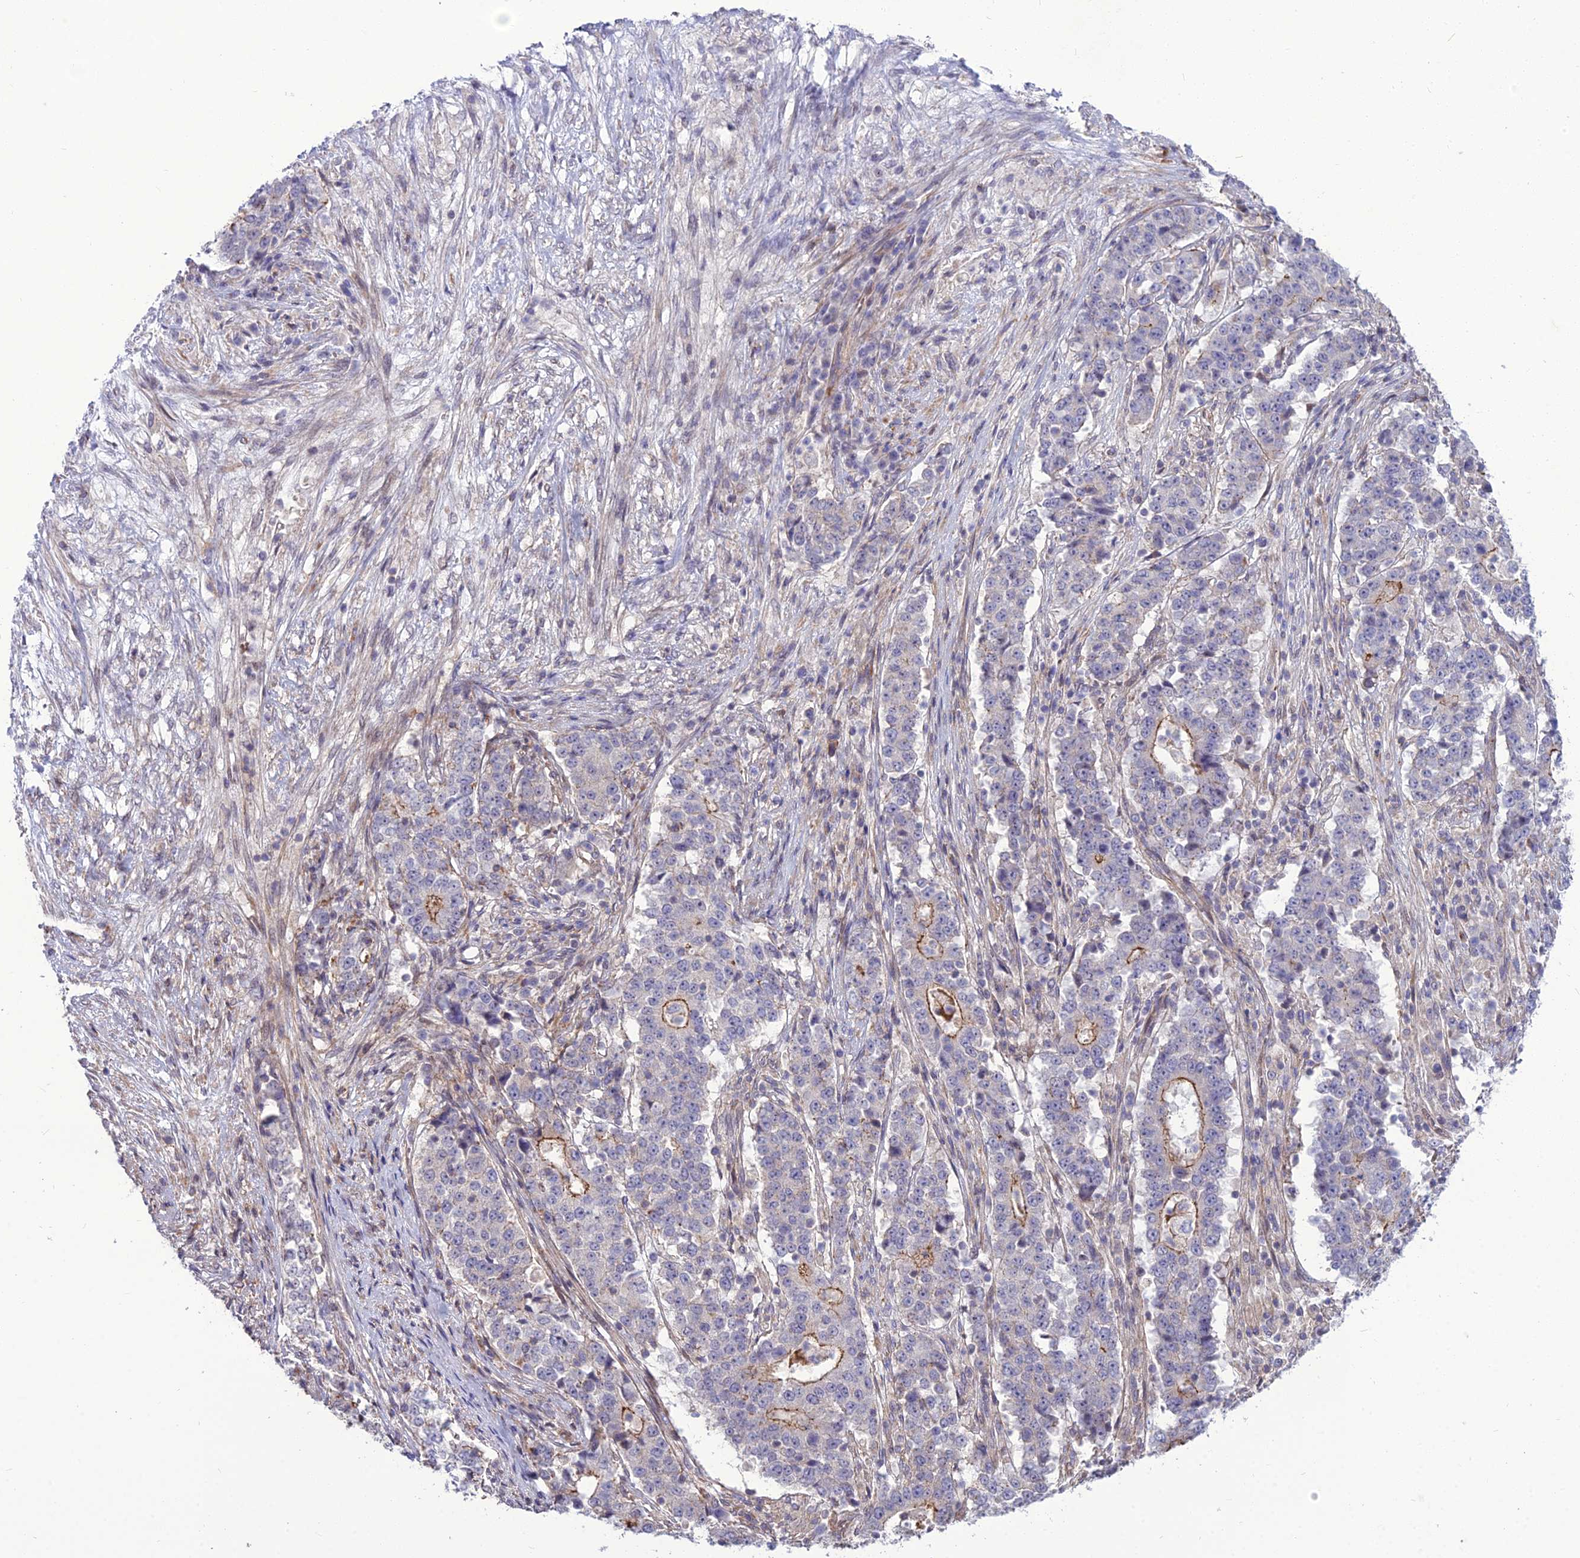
{"staining": {"intensity": "moderate", "quantity": "<25%", "location": "cytoplasmic/membranous"}, "tissue": "stomach cancer", "cell_type": "Tumor cells", "image_type": "cancer", "snomed": [{"axis": "morphology", "description": "Adenocarcinoma, NOS"}, {"axis": "topography", "description": "Stomach"}], "caption": "Protein analysis of adenocarcinoma (stomach) tissue demonstrates moderate cytoplasmic/membranous positivity in about <25% of tumor cells.", "gene": "TSPYL2", "patient": {"sex": "male", "age": 59}}